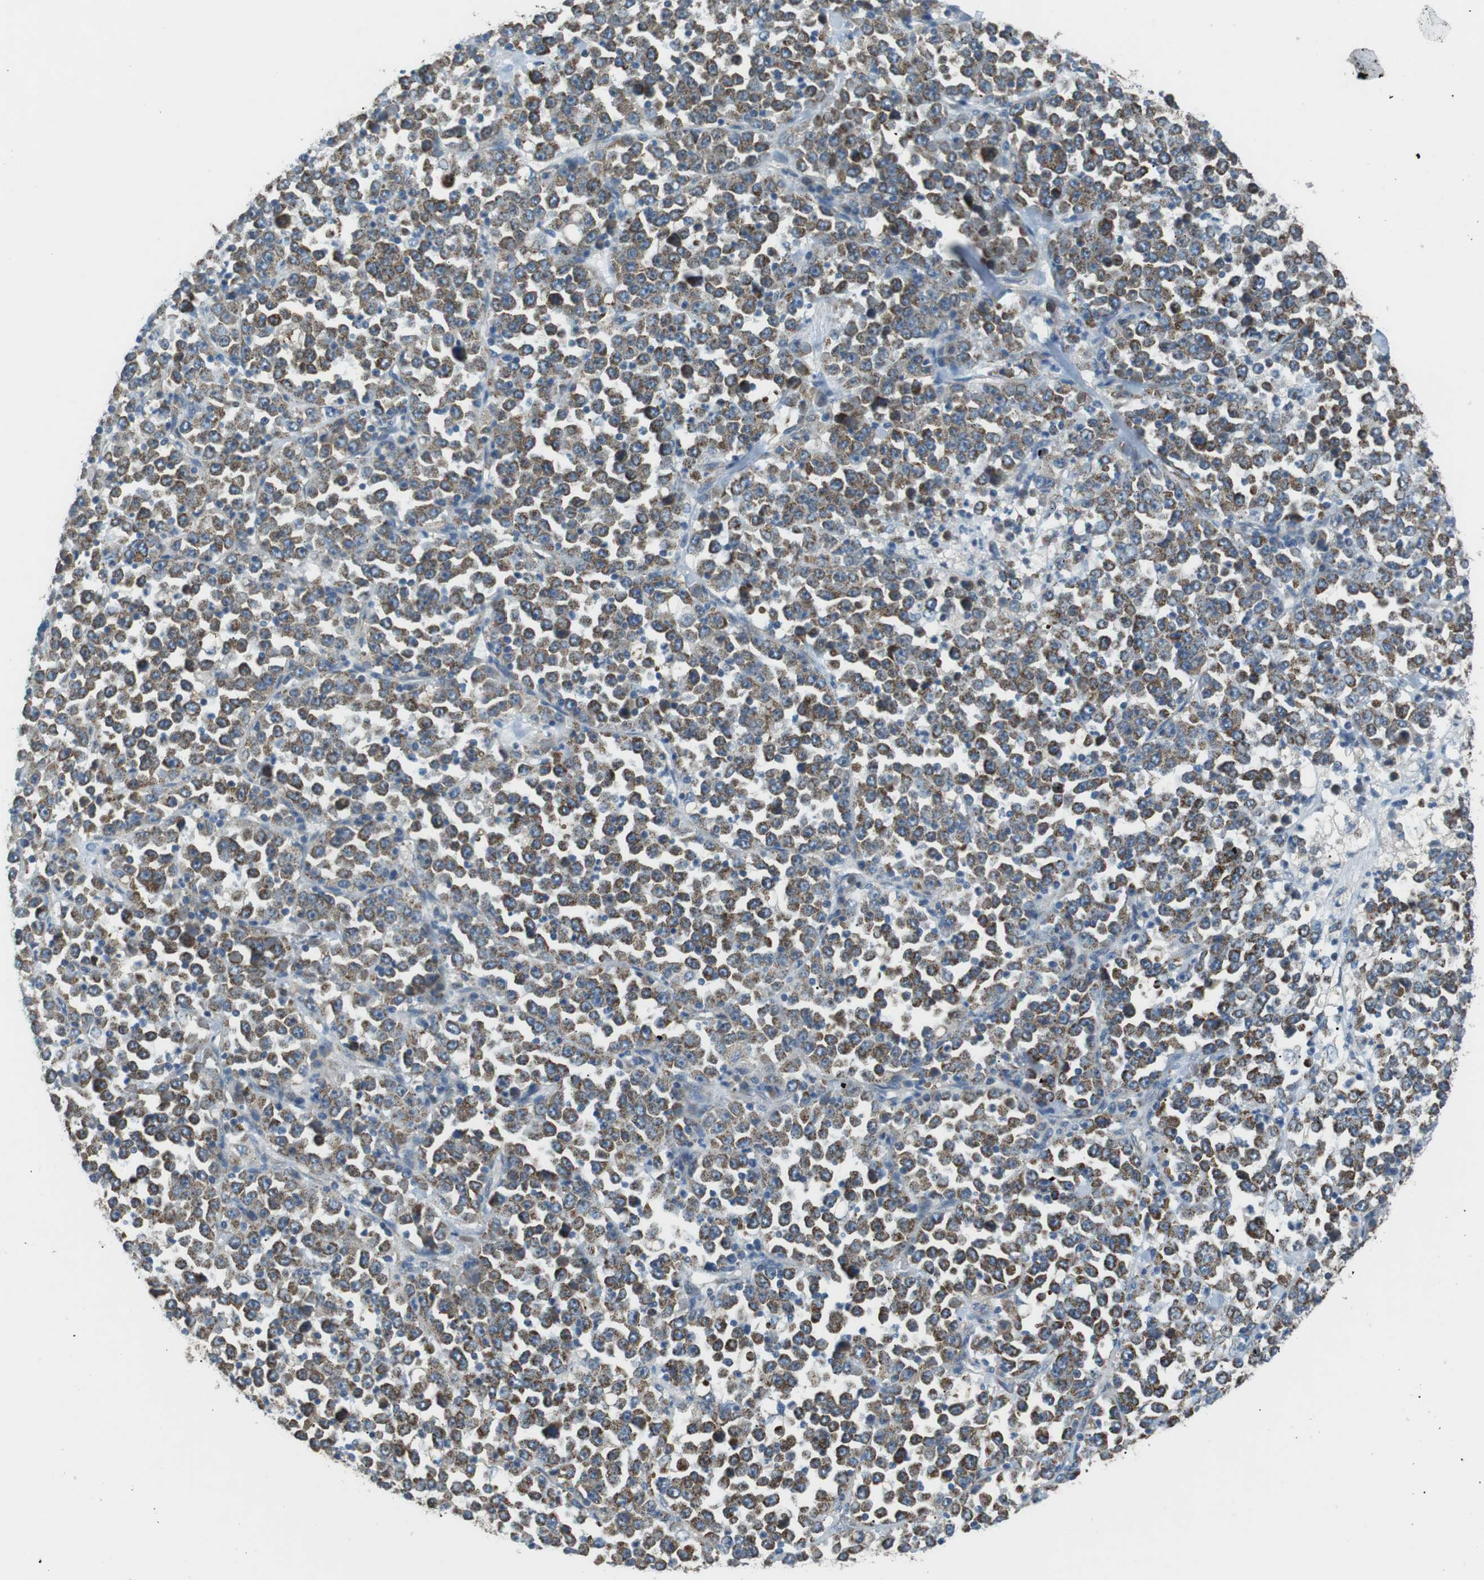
{"staining": {"intensity": "moderate", "quantity": ">75%", "location": "cytoplasmic/membranous"}, "tissue": "stomach cancer", "cell_type": "Tumor cells", "image_type": "cancer", "snomed": [{"axis": "morphology", "description": "Normal tissue, NOS"}, {"axis": "morphology", "description": "Adenocarcinoma, NOS"}, {"axis": "topography", "description": "Stomach, upper"}, {"axis": "topography", "description": "Stomach"}], "caption": "Immunohistochemical staining of stomach adenocarcinoma exhibits medium levels of moderate cytoplasmic/membranous positivity in about >75% of tumor cells. Using DAB (brown) and hematoxylin (blue) stains, captured at high magnification using brightfield microscopy.", "gene": "BACE1", "patient": {"sex": "male", "age": 59}}